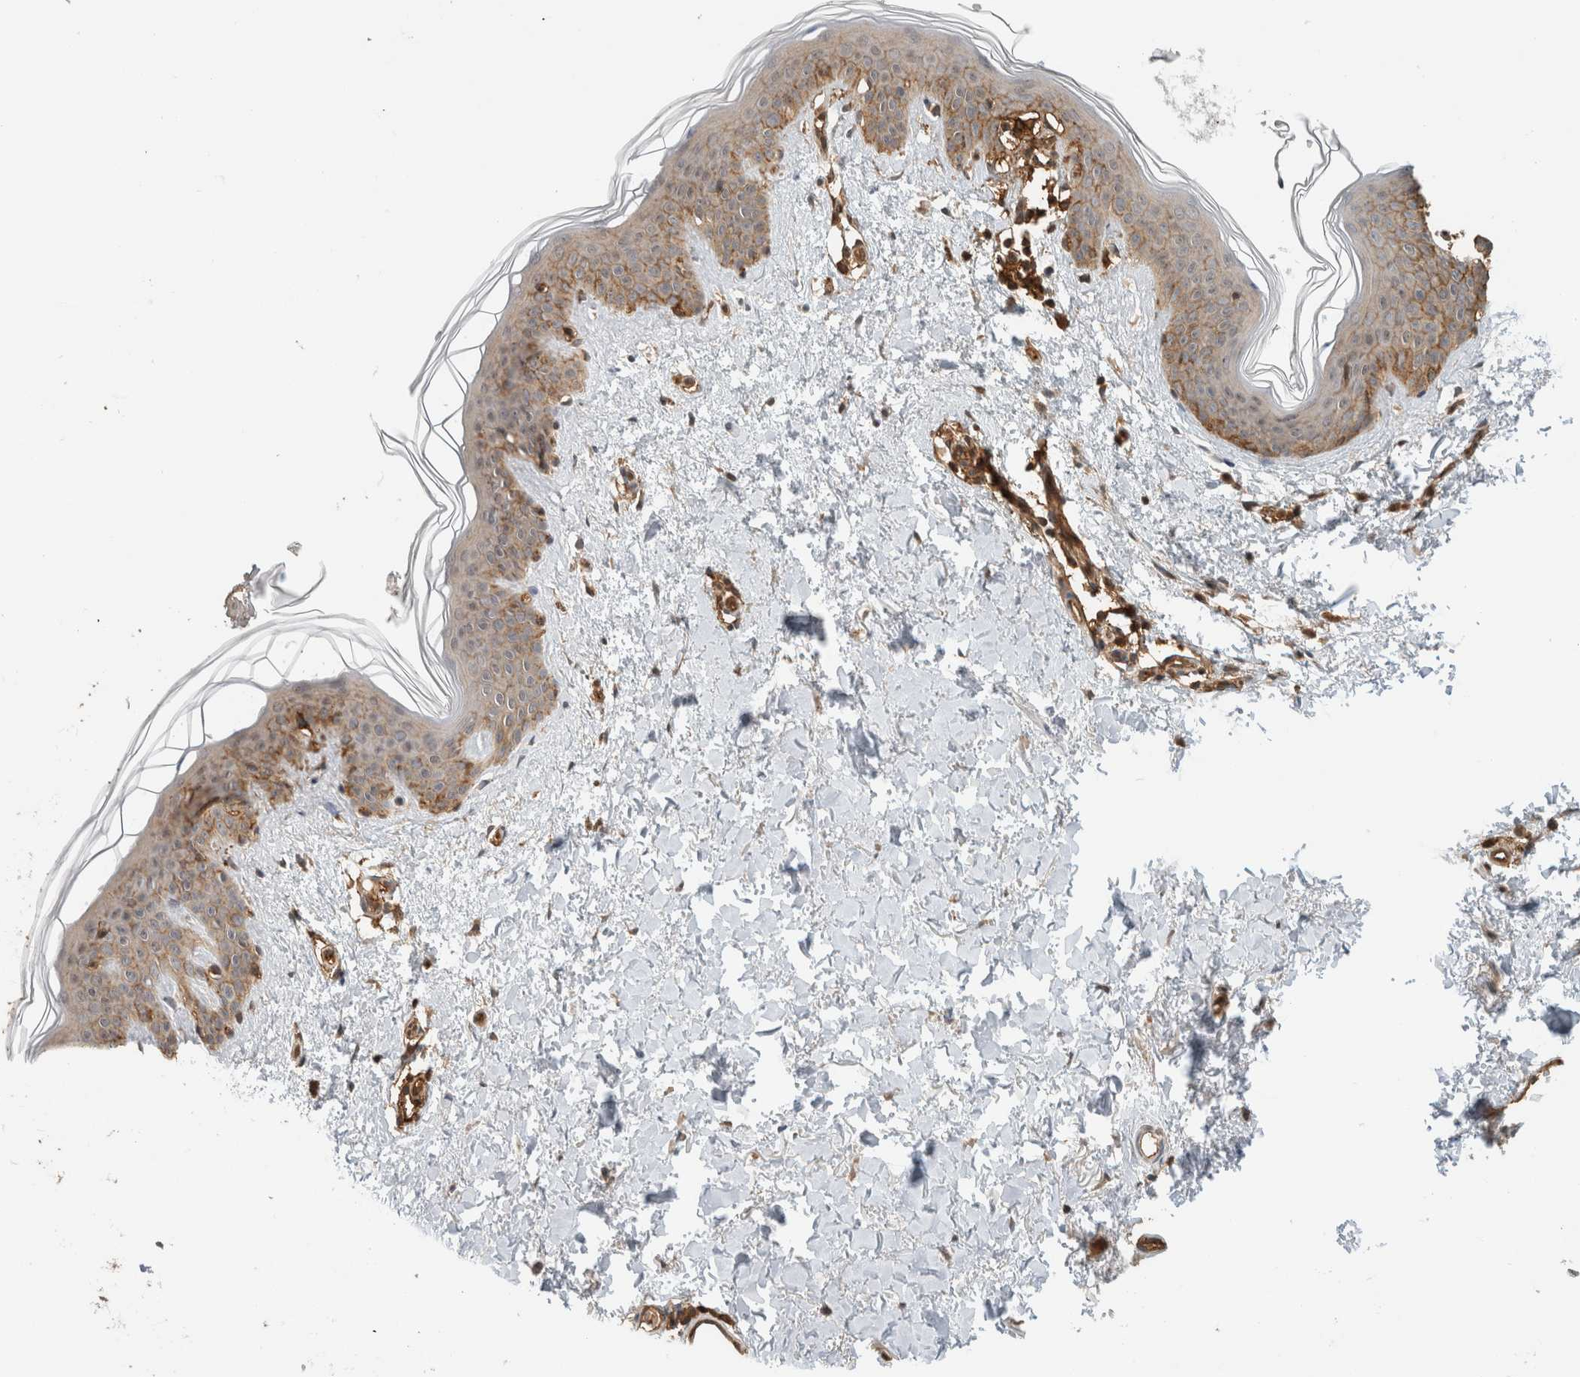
{"staining": {"intensity": "moderate", "quantity": ">75%", "location": "nuclear"}, "tissue": "skin", "cell_type": "Fibroblasts", "image_type": "normal", "snomed": [{"axis": "morphology", "description": "Normal tissue, NOS"}, {"axis": "topography", "description": "Skin"}], "caption": "Protein expression analysis of unremarkable skin exhibits moderate nuclear positivity in approximately >75% of fibroblasts.", "gene": "PFDN4", "patient": {"sex": "female", "age": 46}}